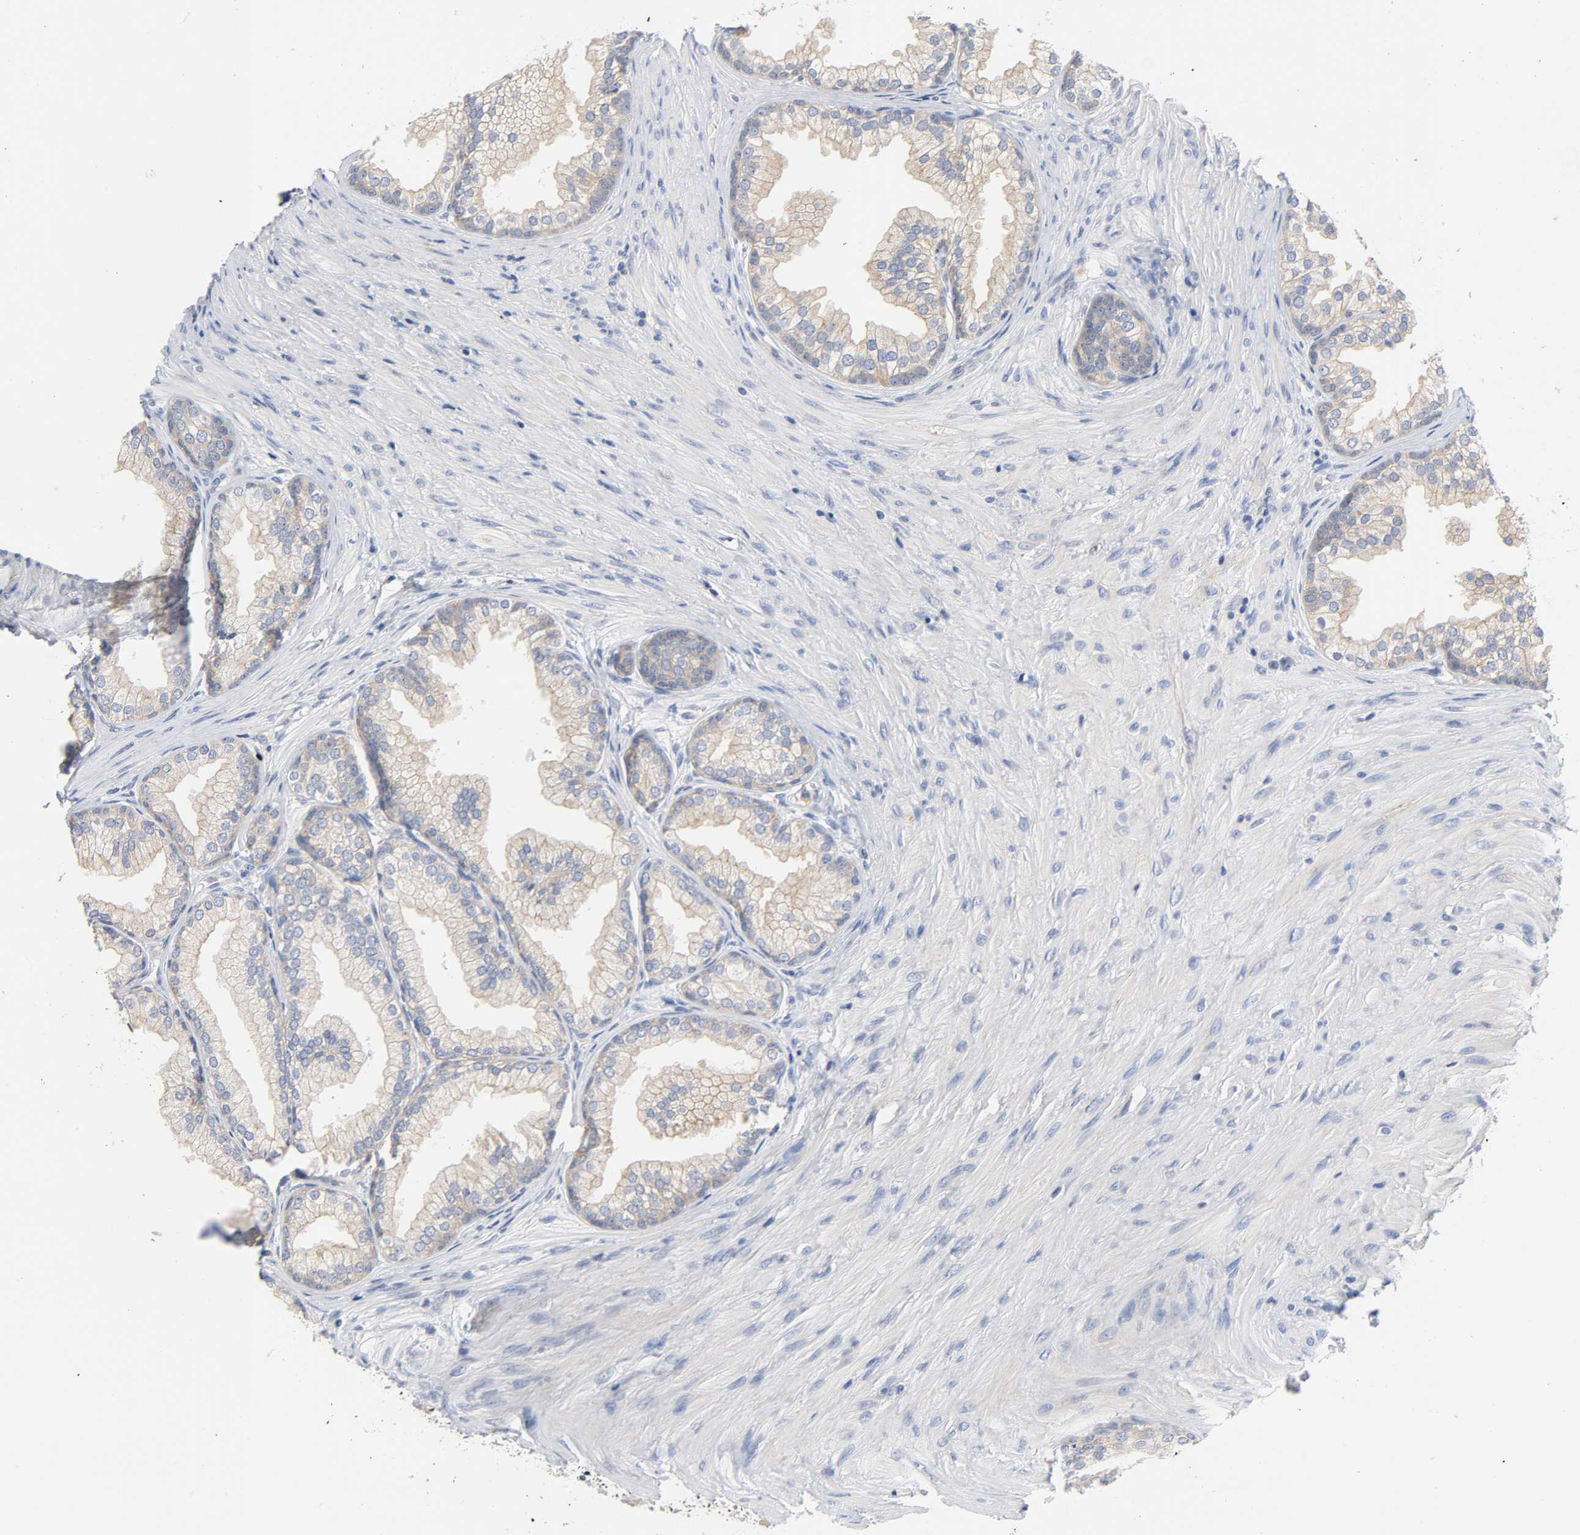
{"staining": {"intensity": "weak", "quantity": ">75%", "location": "cytoplasmic/membranous"}, "tissue": "prostate", "cell_type": "Glandular cells", "image_type": "normal", "snomed": [{"axis": "morphology", "description": "Normal tissue, NOS"}, {"axis": "topography", "description": "Prostate"}], "caption": "A brown stain labels weak cytoplasmic/membranous staining of a protein in glandular cells of unremarkable human prostate.", "gene": "SRC", "patient": {"sex": "male", "age": 76}}